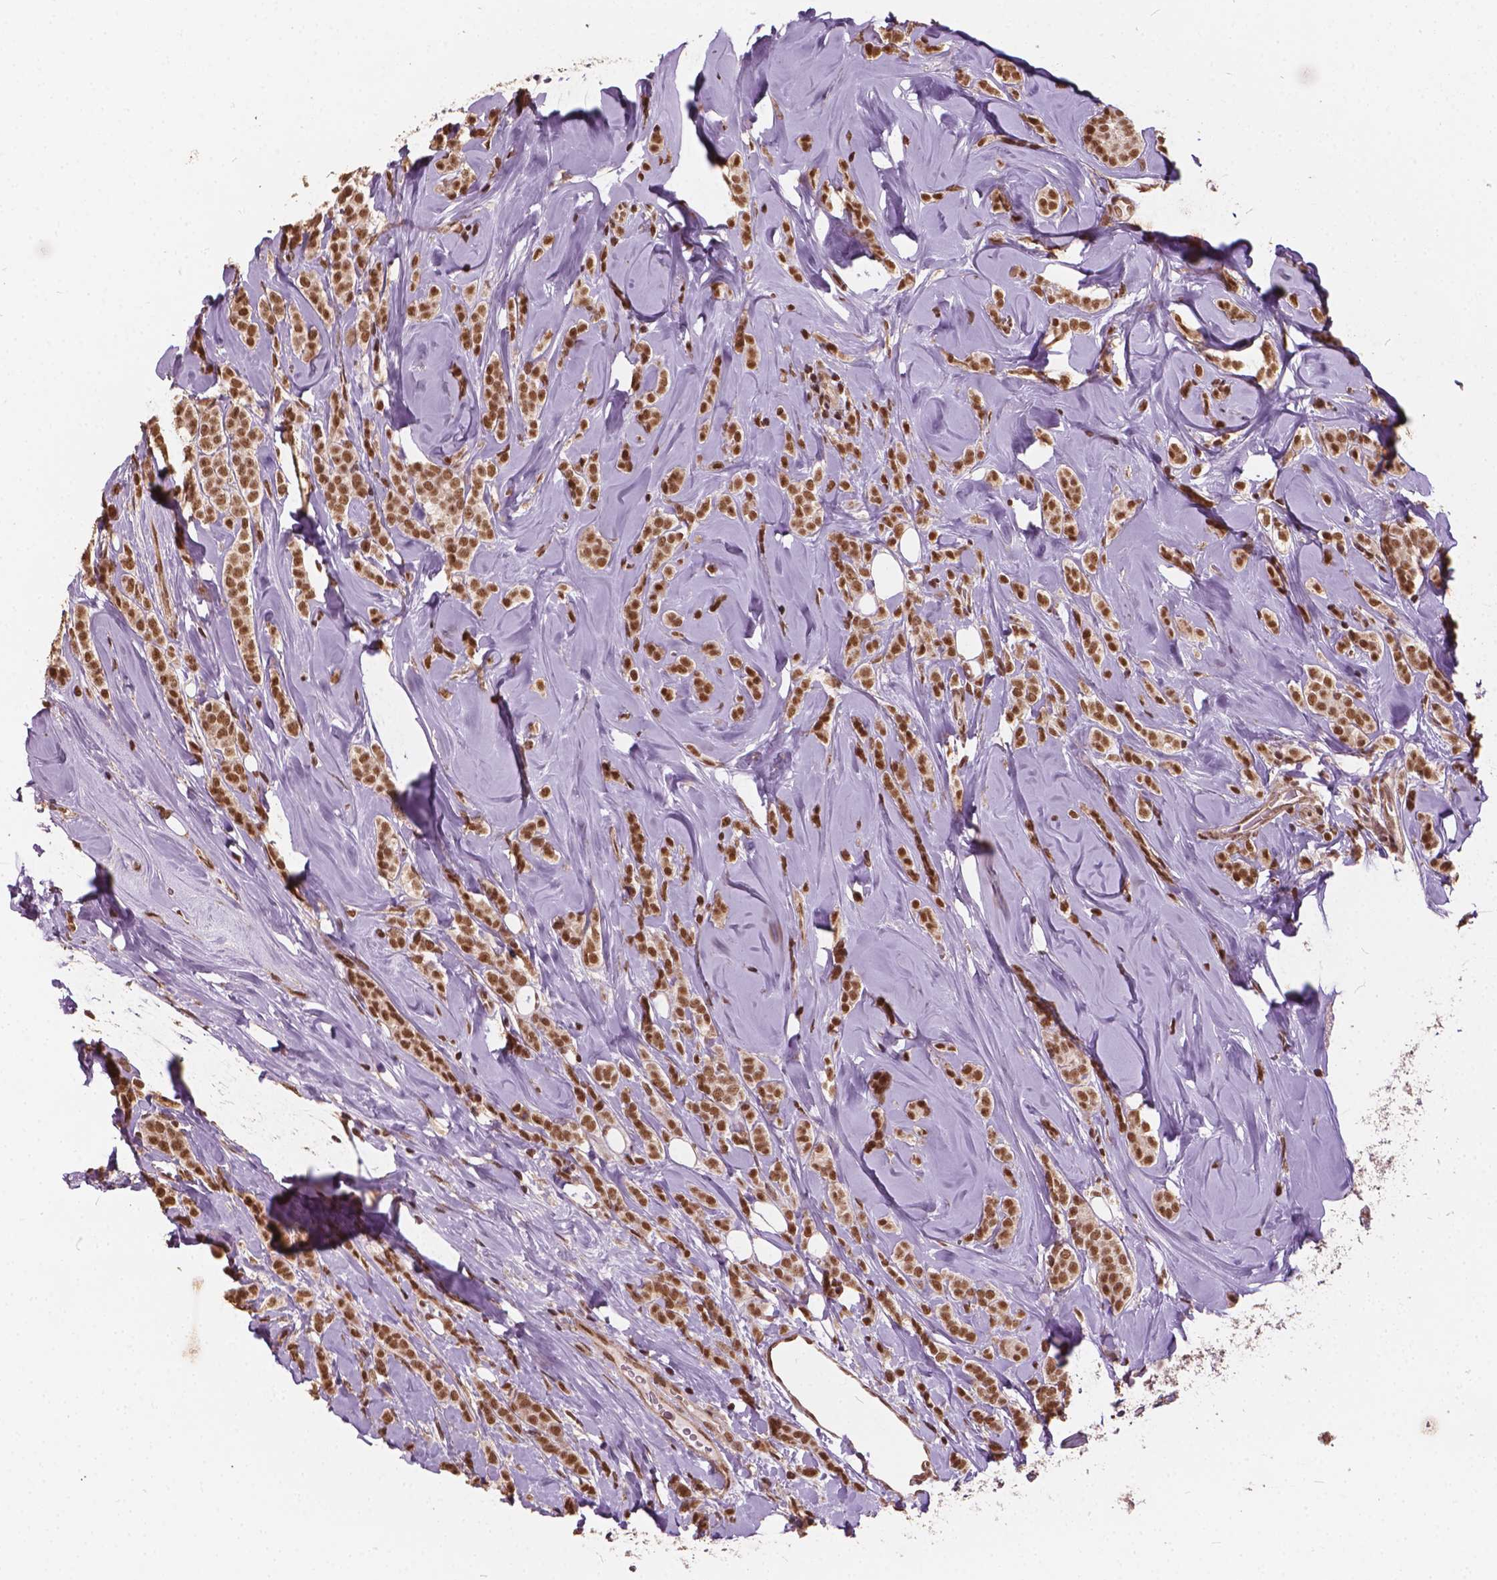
{"staining": {"intensity": "moderate", "quantity": ">75%", "location": "nuclear"}, "tissue": "breast cancer", "cell_type": "Tumor cells", "image_type": "cancer", "snomed": [{"axis": "morphology", "description": "Lobular carcinoma"}, {"axis": "topography", "description": "Breast"}], "caption": "Human breast cancer stained with a brown dye demonstrates moderate nuclear positive expression in approximately >75% of tumor cells.", "gene": "GPS2", "patient": {"sex": "female", "age": 49}}